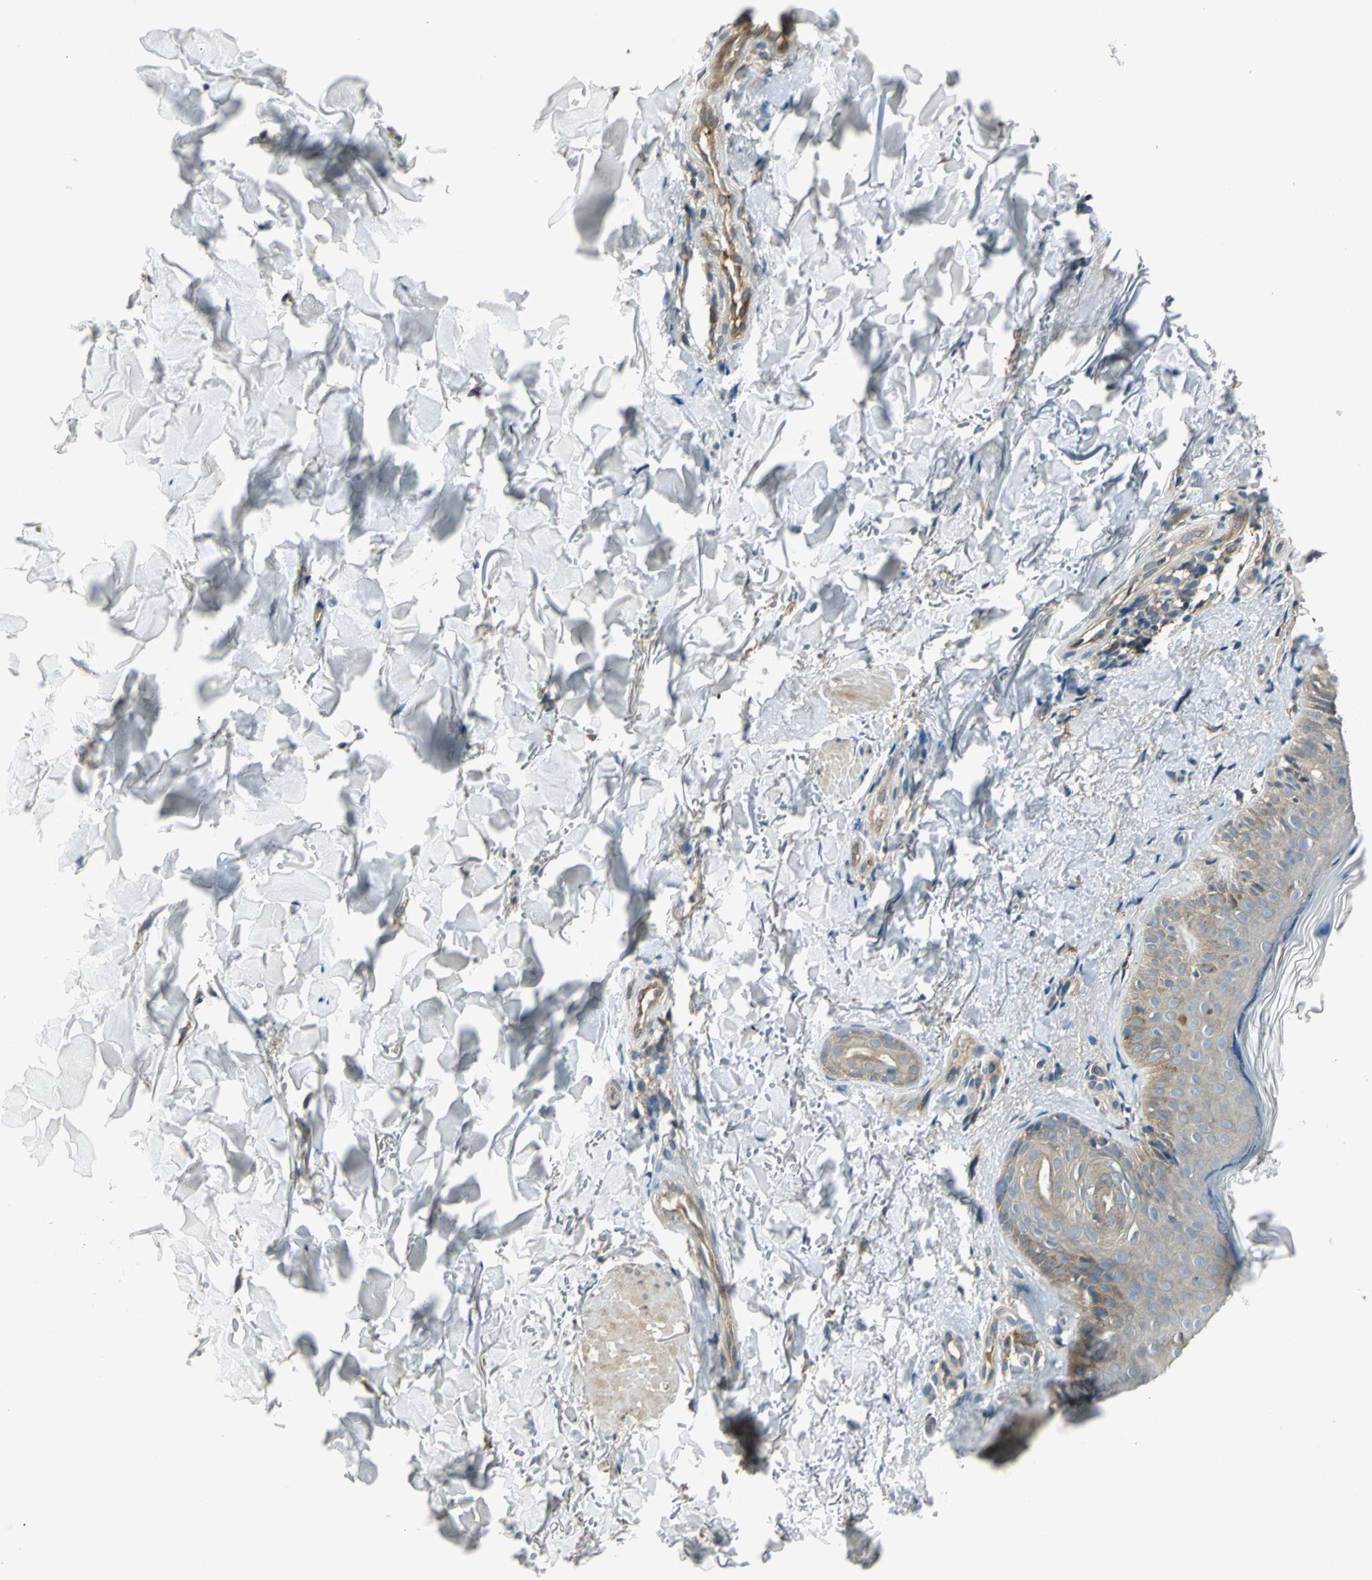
{"staining": {"intensity": "weak", "quantity": ">75%", "location": "cytoplasmic/membranous"}, "tissue": "skin", "cell_type": "Fibroblasts", "image_type": "normal", "snomed": [{"axis": "morphology", "description": "Normal tissue, NOS"}, {"axis": "topography", "description": "Skin"}], "caption": "Fibroblasts show low levels of weak cytoplasmic/membranous expression in approximately >75% of cells in benign human skin. (Stains: DAB (3,3'-diaminobenzidine) in brown, nuclei in blue, Microscopy: brightfield microscopy at high magnification).", "gene": "PRKAA1", "patient": {"sex": "male", "age": 71}}